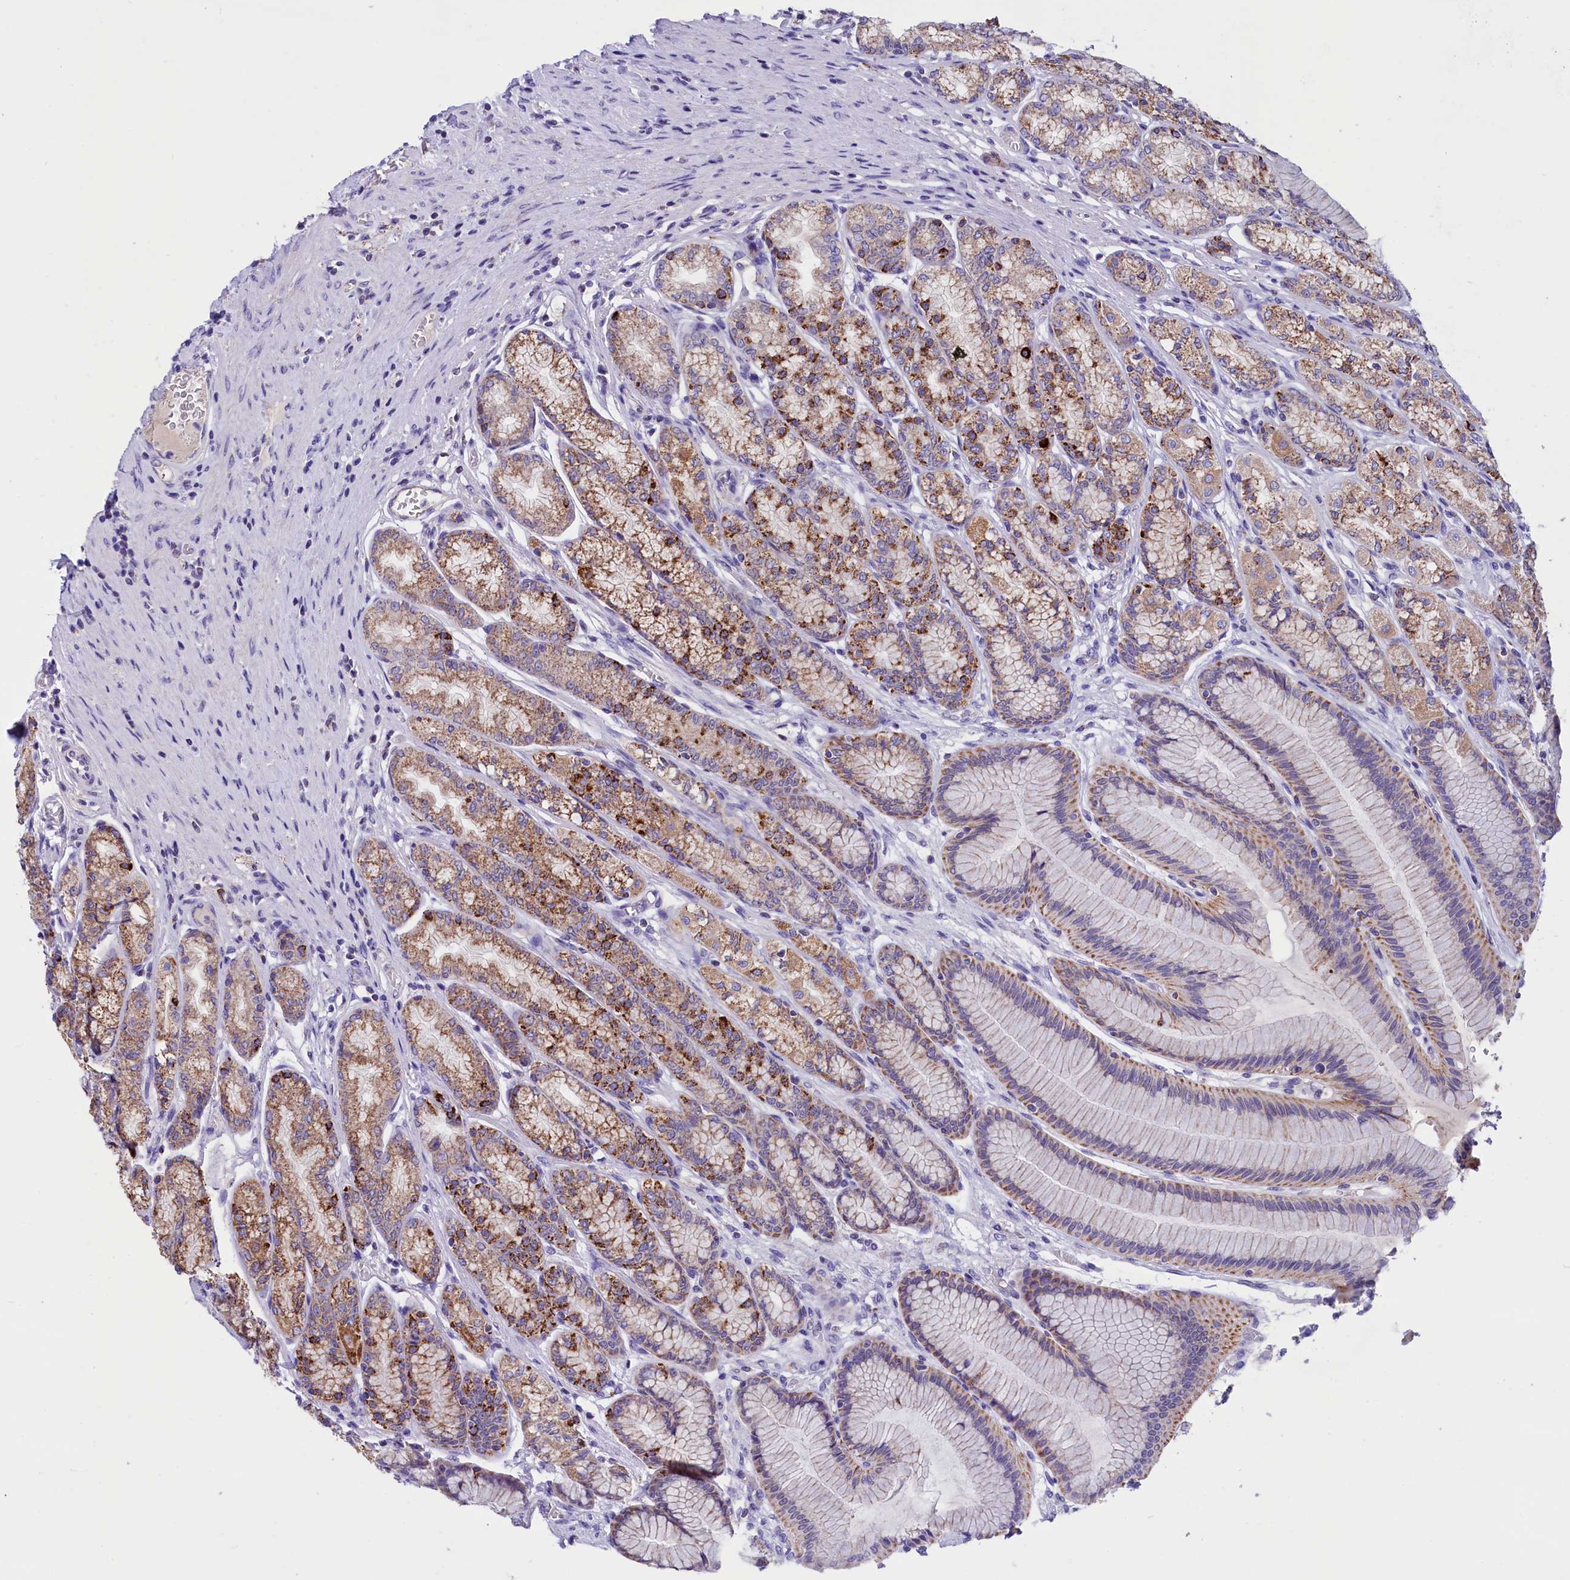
{"staining": {"intensity": "moderate", "quantity": ">75%", "location": "cytoplasmic/membranous"}, "tissue": "stomach", "cell_type": "Glandular cells", "image_type": "normal", "snomed": [{"axis": "morphology", "description": "Normal tissue, NOS"}, {"axis": "morphology", "description": "Adenocarcinoma, NOS"}, {"axis": "morphology", "description": "Adenocarcinoma, High grade"}, {"axis": "topography", "description": "Stomach, upper"}, {"axis": "topography", "description": "Stomach"}], "caption": "Stomach stained with a brown dye displays moderate cytoplasmic/membranous positive positivity in approximately >75% of glandular cells.", "gene": "ABAT", "patient": {"sex": "female", "age": 65}}